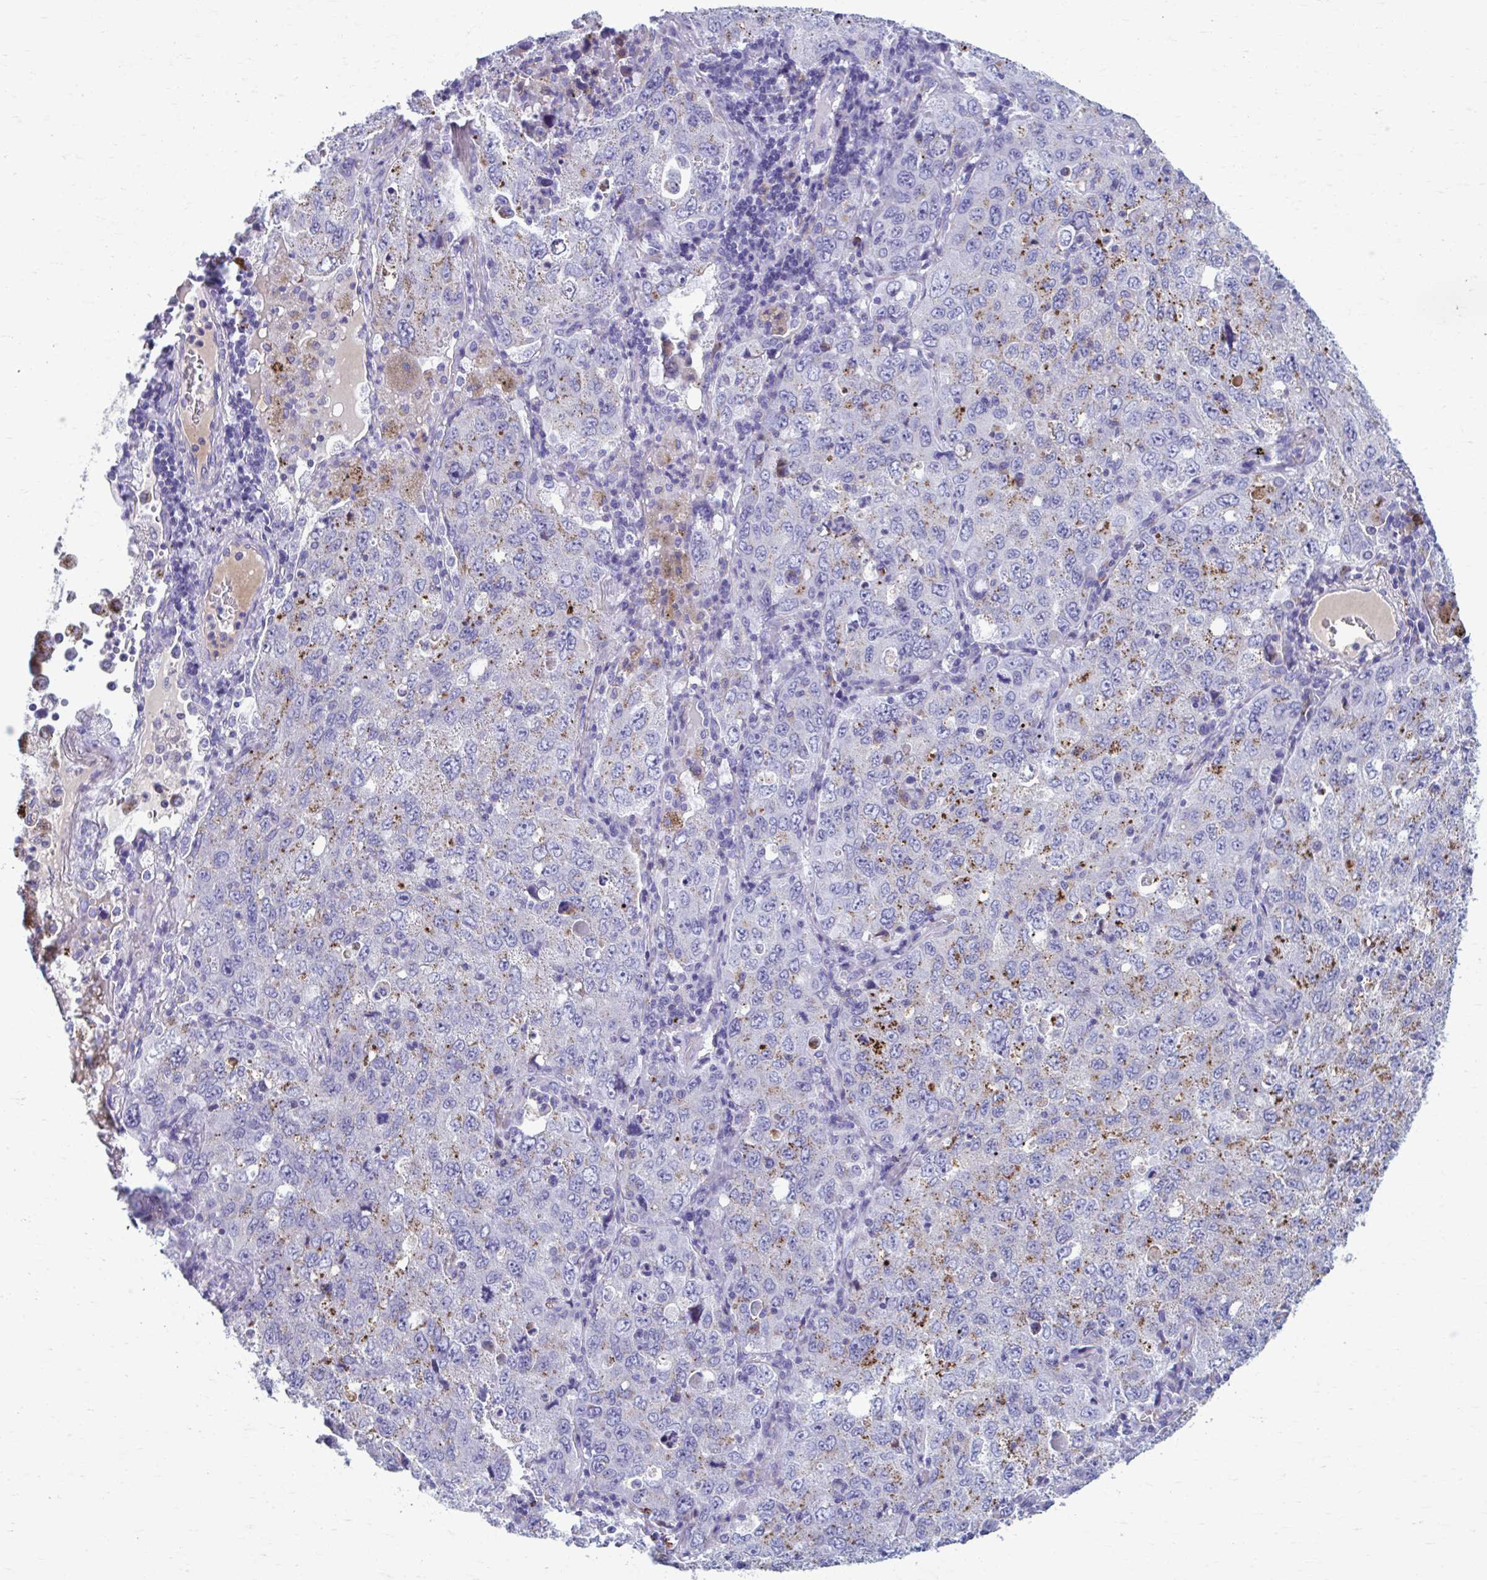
{"staining": {"intensity": "moderate", "quantity": "25%-75%", "location": "cytoplasmic/membranous"}, "tissue": "lung cancer", "cell_type": "Tumor cells", "image_type": "cancer", "snomed": [{"axis": "morphology", "description": "Adenocarcinoma, NOS"}, {"axis": "topography", "description": "Lung"}], "caption": "Brown immunohistochemical staining in human lung cancer shows moderate cytoplasmic/membranous staining in approximately 25%-75% of tumor cells.", "gene": "C12orf71", "patient": {"sex": "female", "age": 57}}